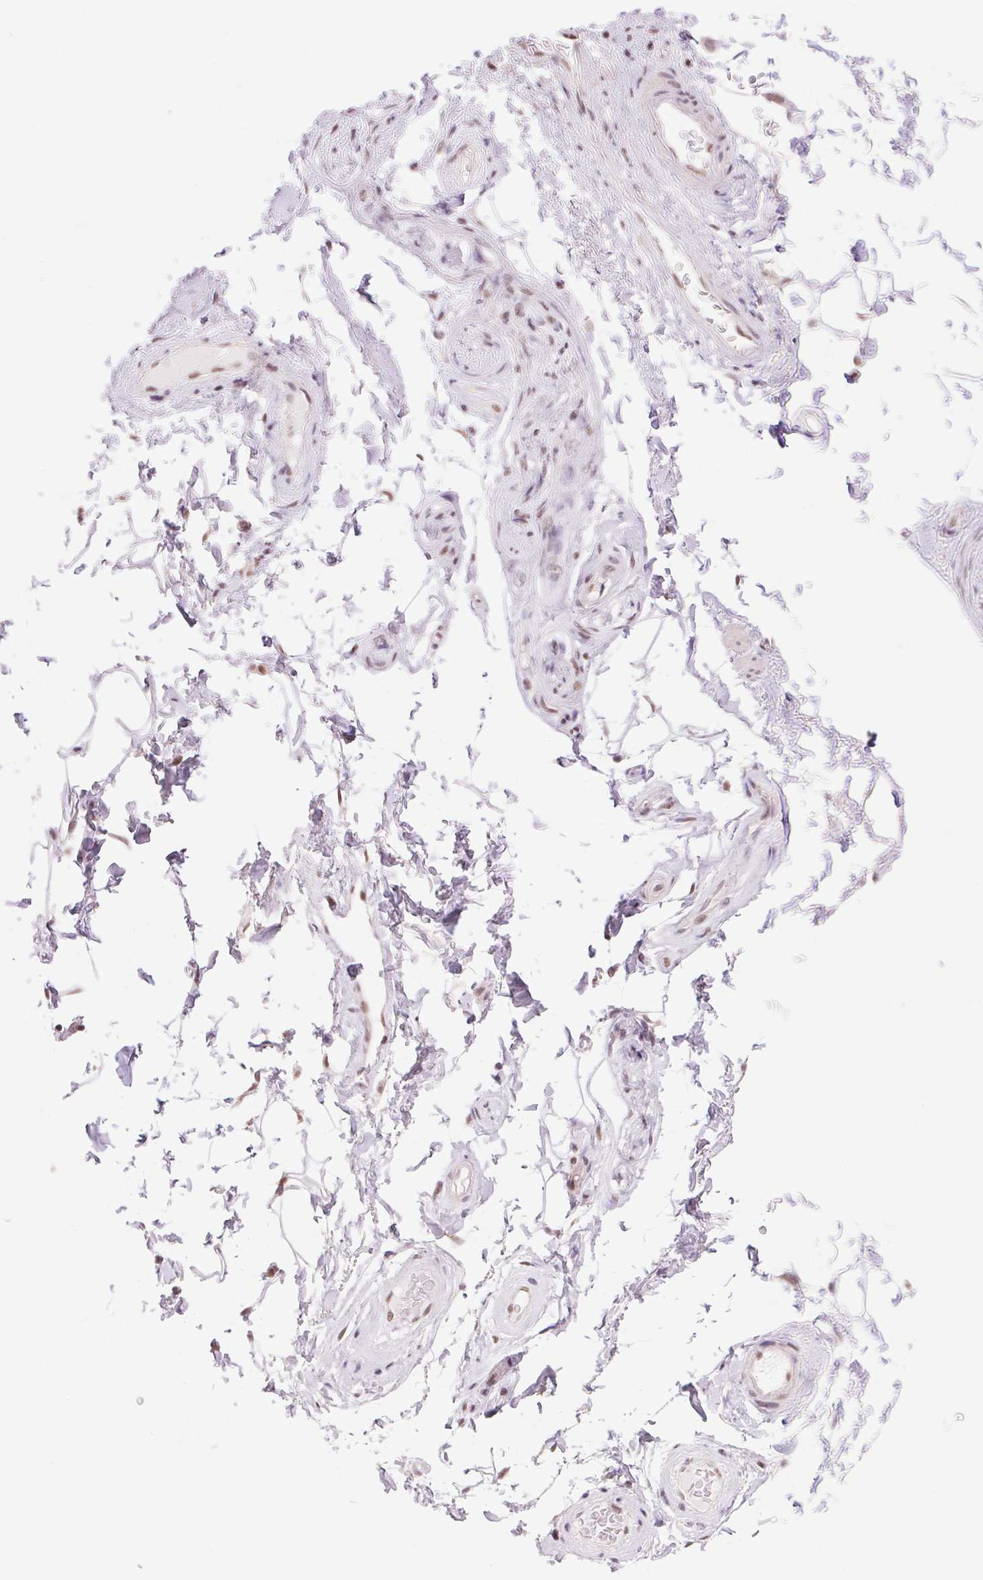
{"staining": {"intensity": "negative", "quantity": "none", "location": "none"}, "tissue": "adipose tissue", "cell_type": "Adipocytes", "image_type": "normal", "snomed": [{"axis": "morphology", "description": "Normal tissue, NOS"}, {"axis": "topography", "description": "Anal"}, {"axis": "topography", "description": "Peripheral nerve tissue"}], "caption": "Adipose tissue stained for a protein using immunohistochemistry (IHC) reveals no staining adipocytes.", "gene": "RPRD1B", "patient": {"sex": "male", "age": 51}}